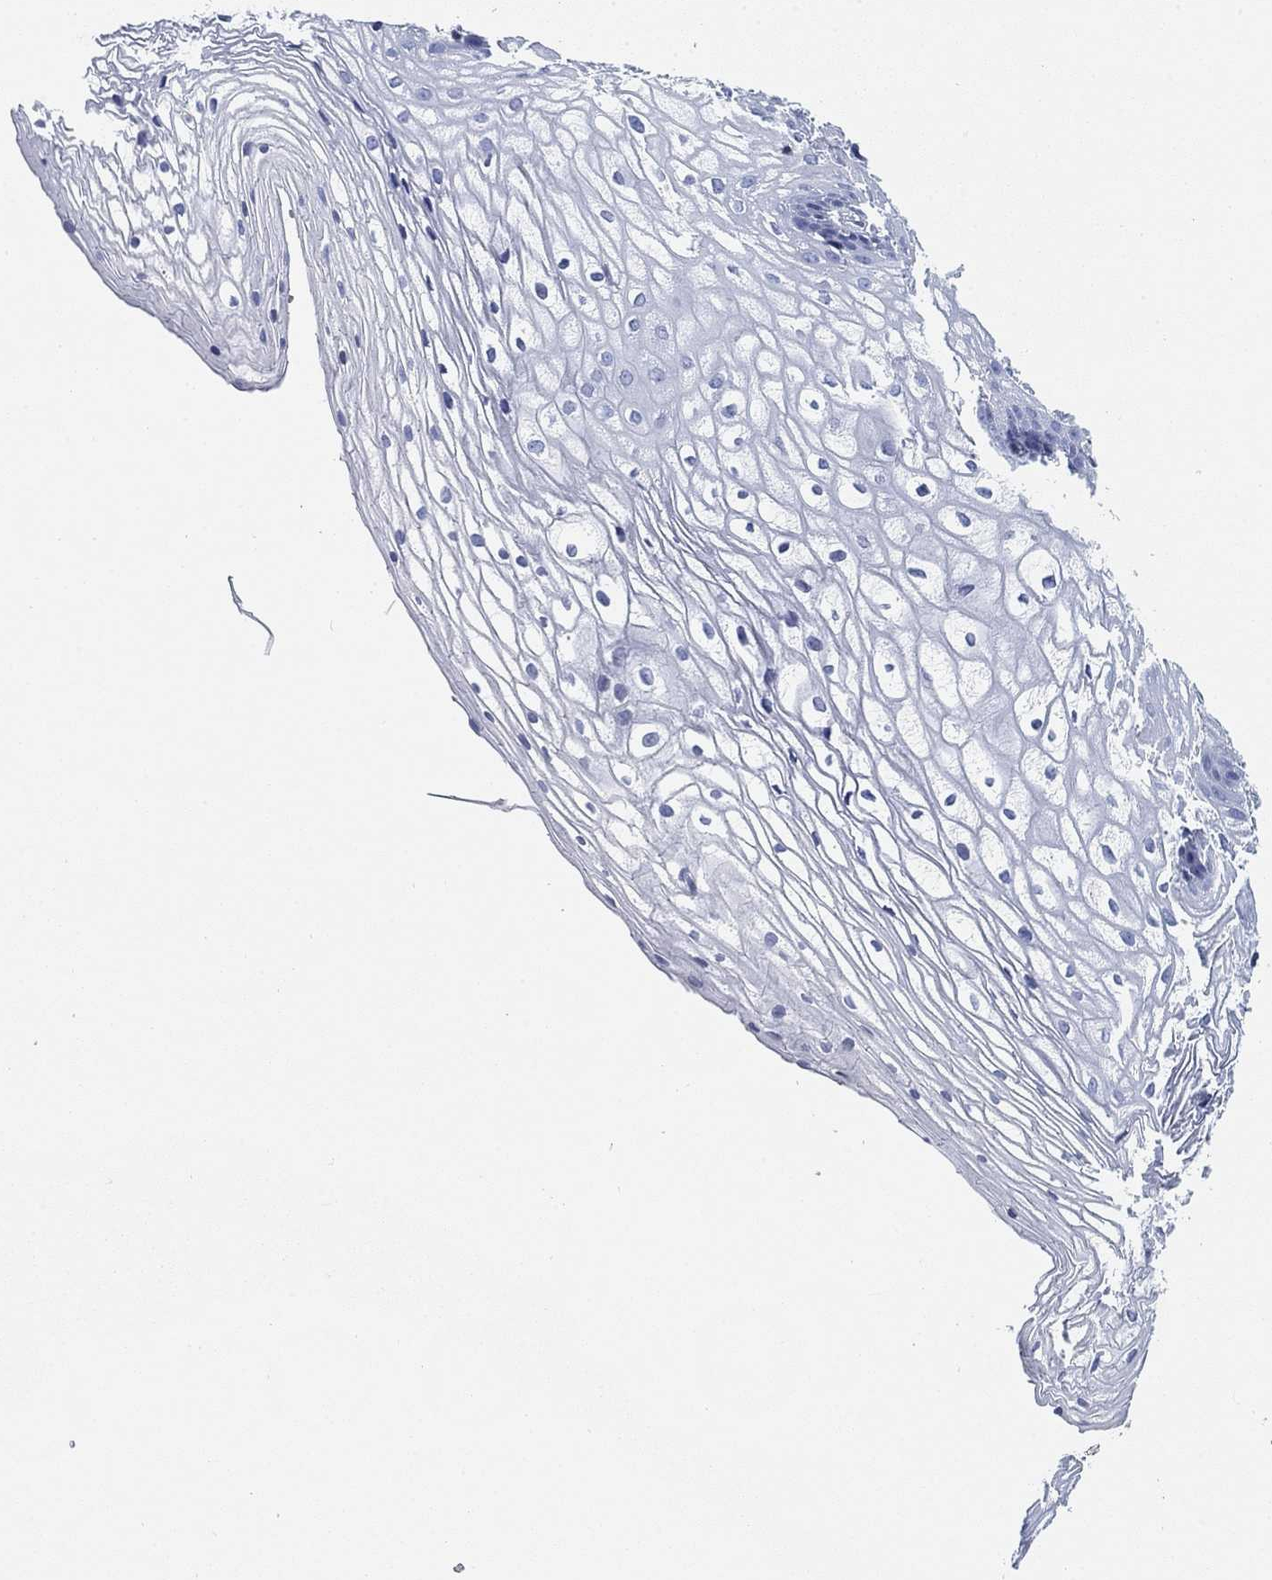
{"staining": {"intensity": "negative", "quantity": "none", "location": "none"}, "tissue": "vagina", "cell_type": "Squamous epithelial cells", "image_type": "normal", "snomed": [{"axis": "morphology", "description": "Normal tissue, NOS"}, {"axis": "topography", "description": "Vagina"}], "caption": "Immunohistochemistry (IHC) of normal human vagina displays no positivity in squamous epithelial cells.", "gene": "FYB1", "patient": {"sex": "female", "age": 34}}